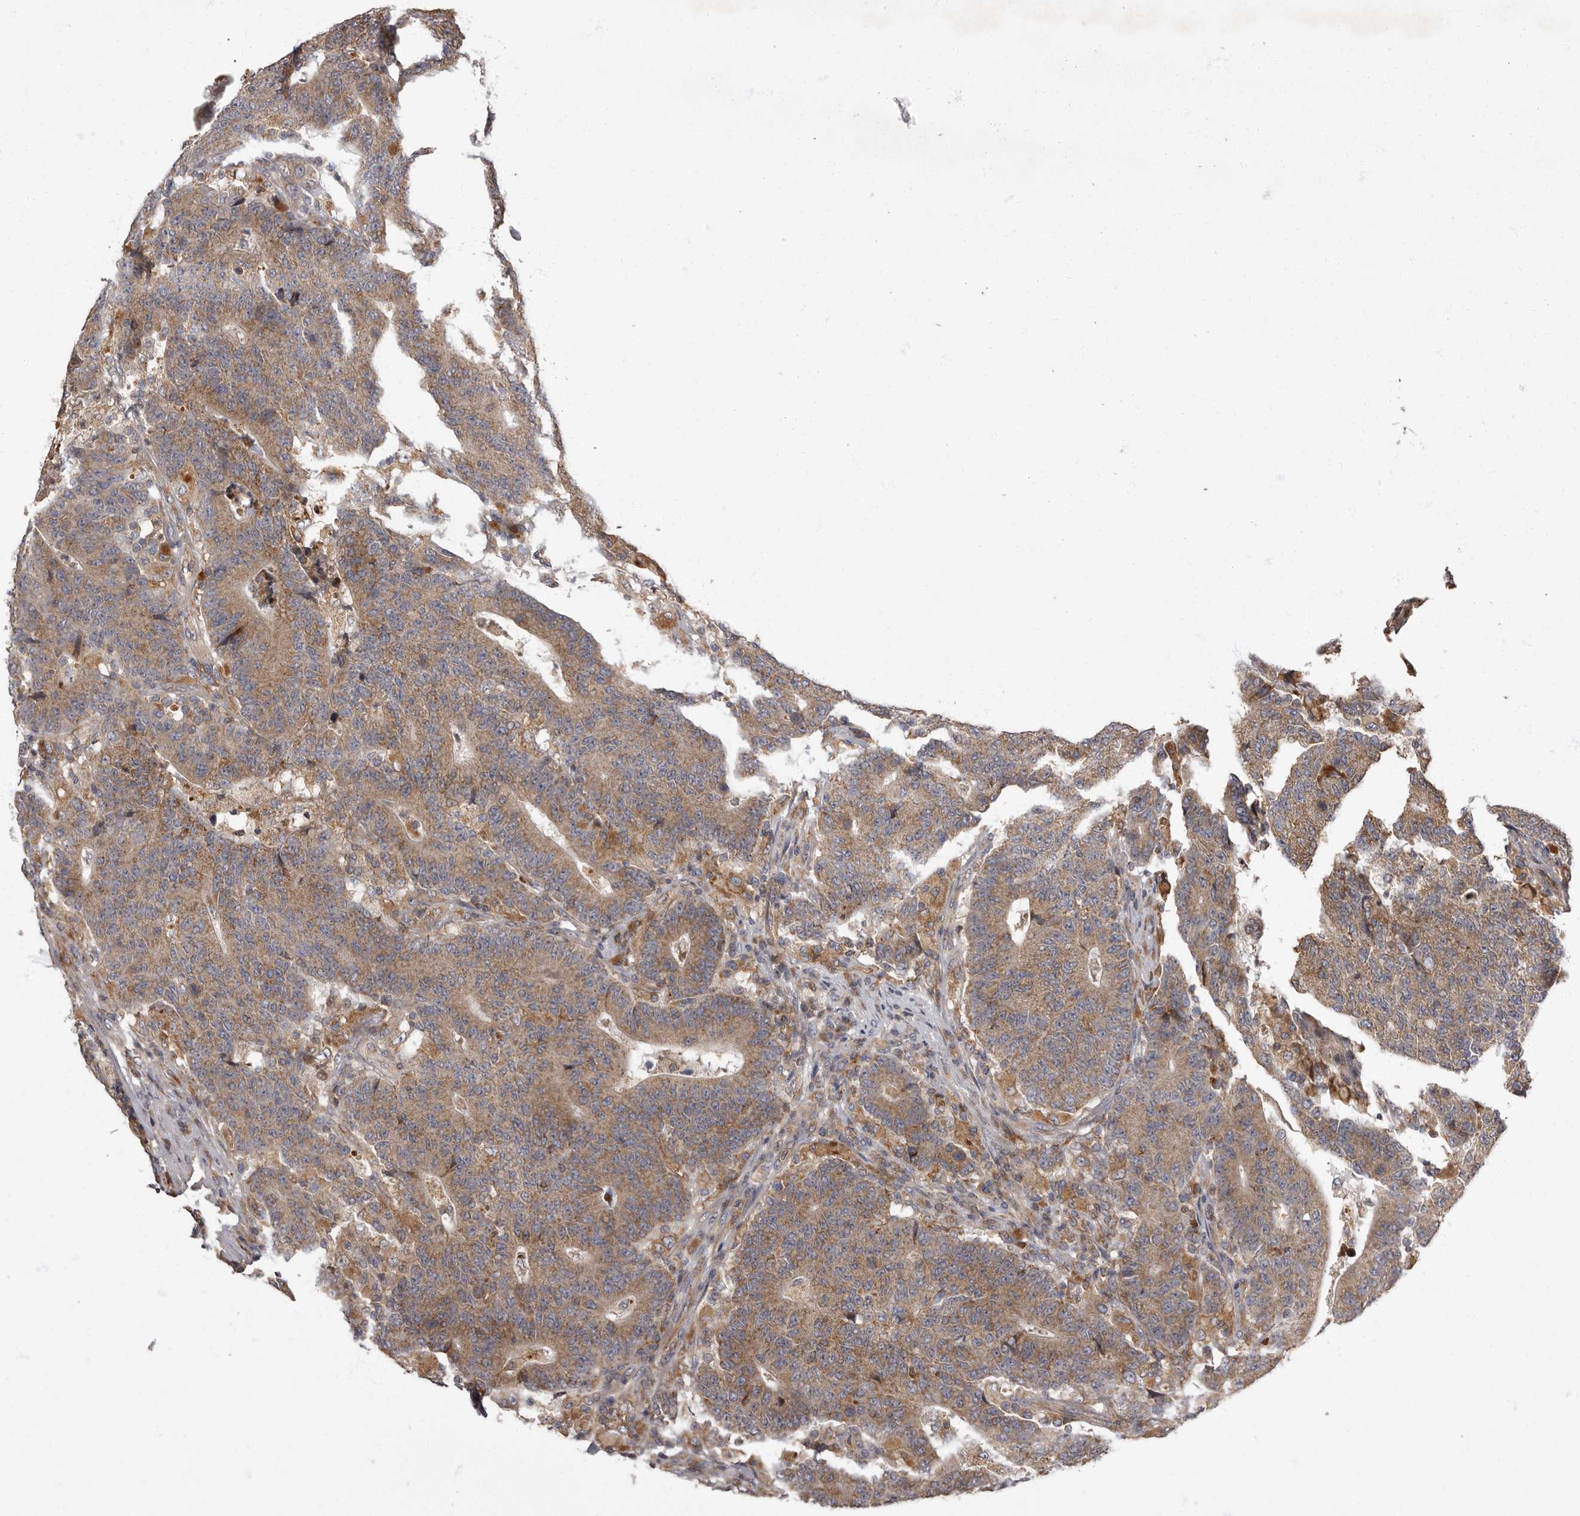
{"staining": {"intensity": "moderate", "quantity": ">75%", "location": "cytoplasmic/membranous"}, "tissue": "colorectal cancer", "cell_type": "Tumor cells", "image_type": "cancer", "snomed": [{"axis": "morphology", "description": "Normal tissue, NOS"}, {"axis": "morphology", "description": "Adenocarcinoma, NOS"}, {"axis": "topography", "description": "Colon"}], "caption": "Approximately >75% of tumor cells in colorectal adenocarcinoma exhibit moderate cytoplasmic/membranous protein positivity as visualized by brown immunohistochemical staining.", "gene": "ADCY2", "patient": {"sex": "female", "age": 75}}